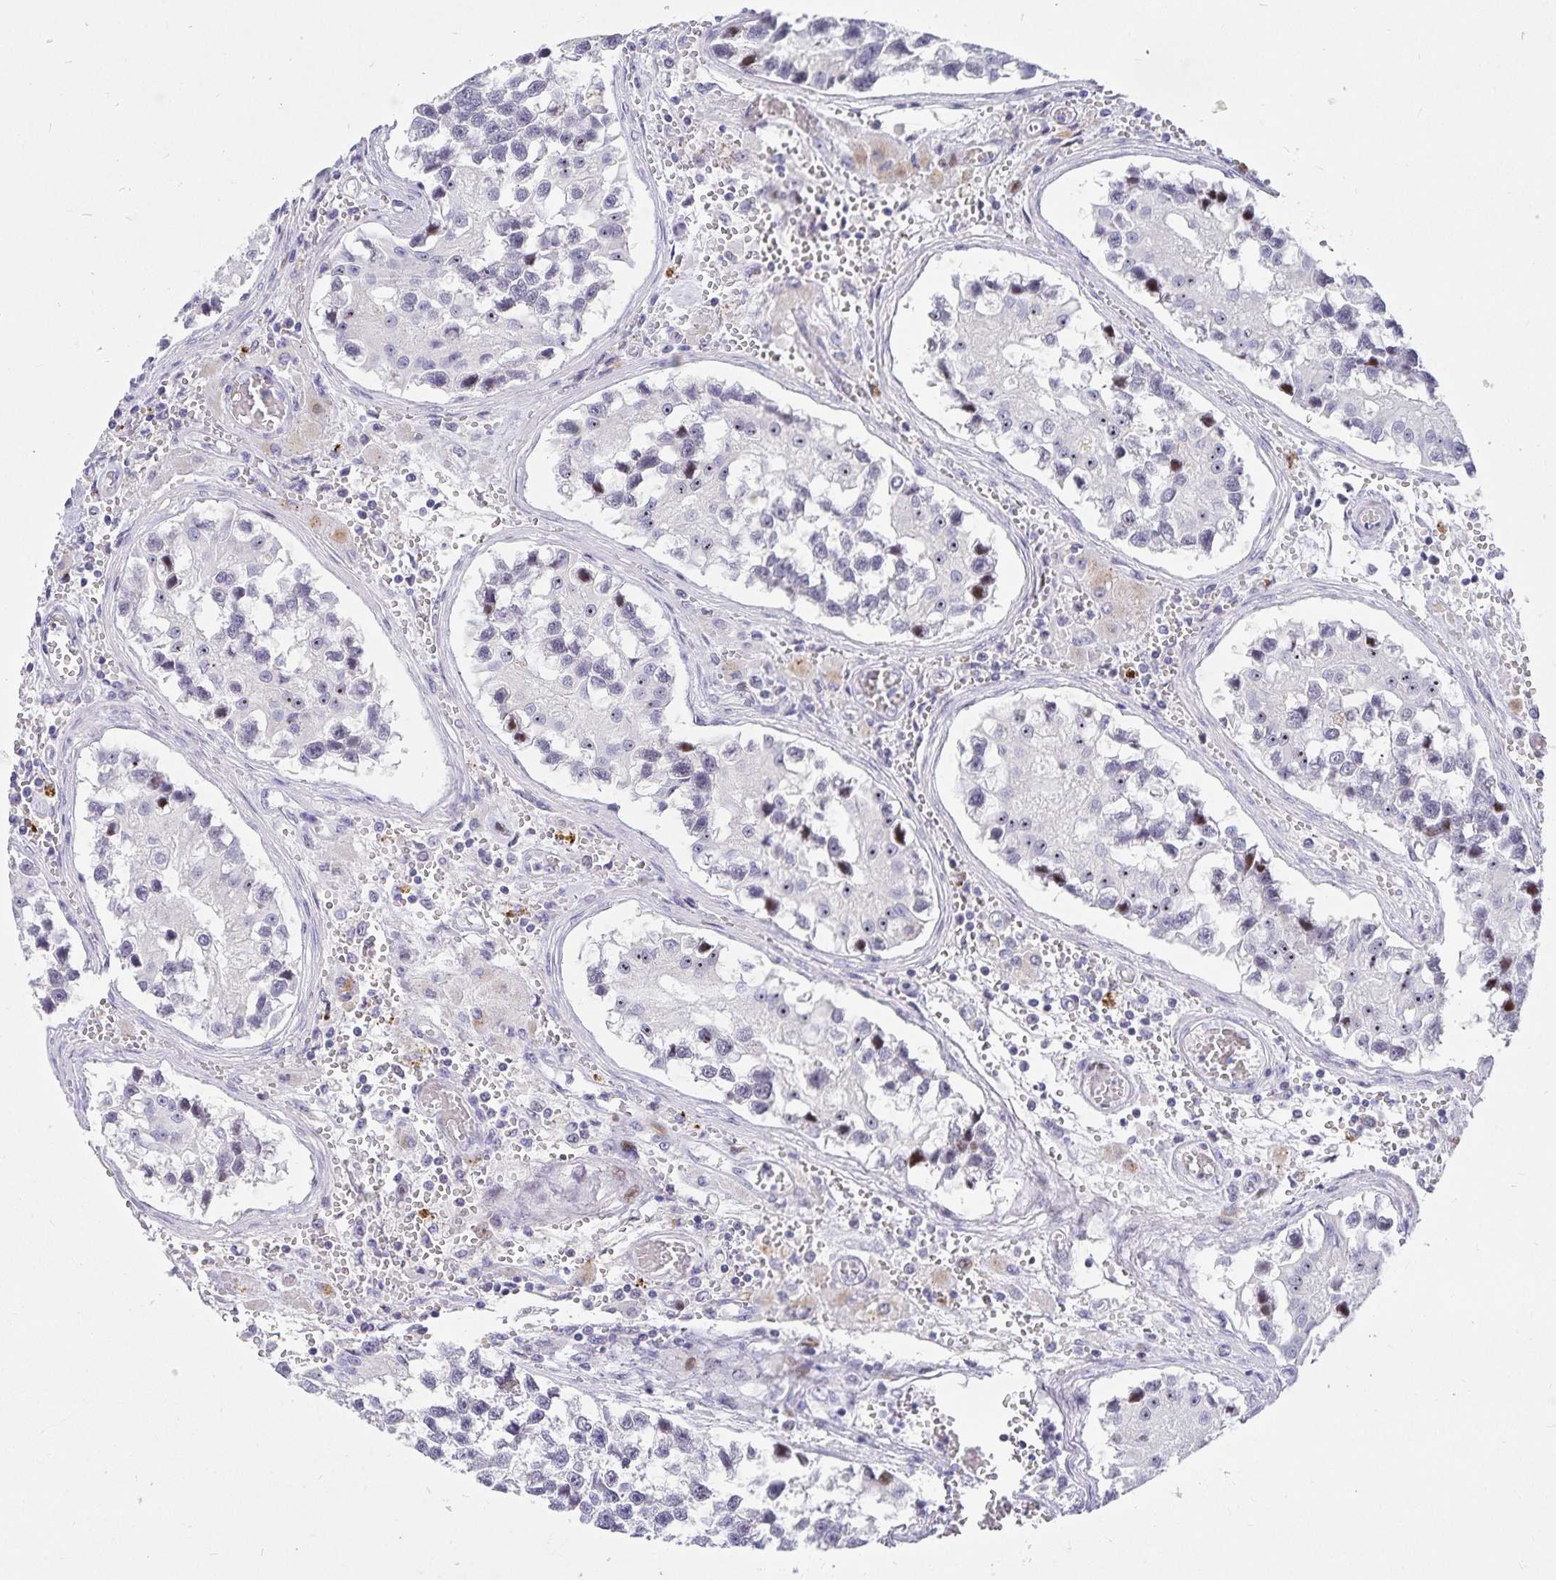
{"staining": {"intensity": "negative", "quantity": "none", "location": "none"}, "tissue": "testis cancer", "cell_type": "Tumor cells", "image_type": "cancer", "snomed": [{"axis": "morphology", "description": "Seminoma, NOS"}, {"axis": "topography", "description": "Testis"}], "caption": "Testis cancer (seminoma) was stained to show a protein in brown. There is no significant staining in tumor cells. The staining was performed using DAB to visualize the protein expression in brown, while the nuclei were stained in blue with hematoxylin (Magnification: 20x).", "gene": "KBTBD13", "patient": {"sex": "male", "age": 26}}